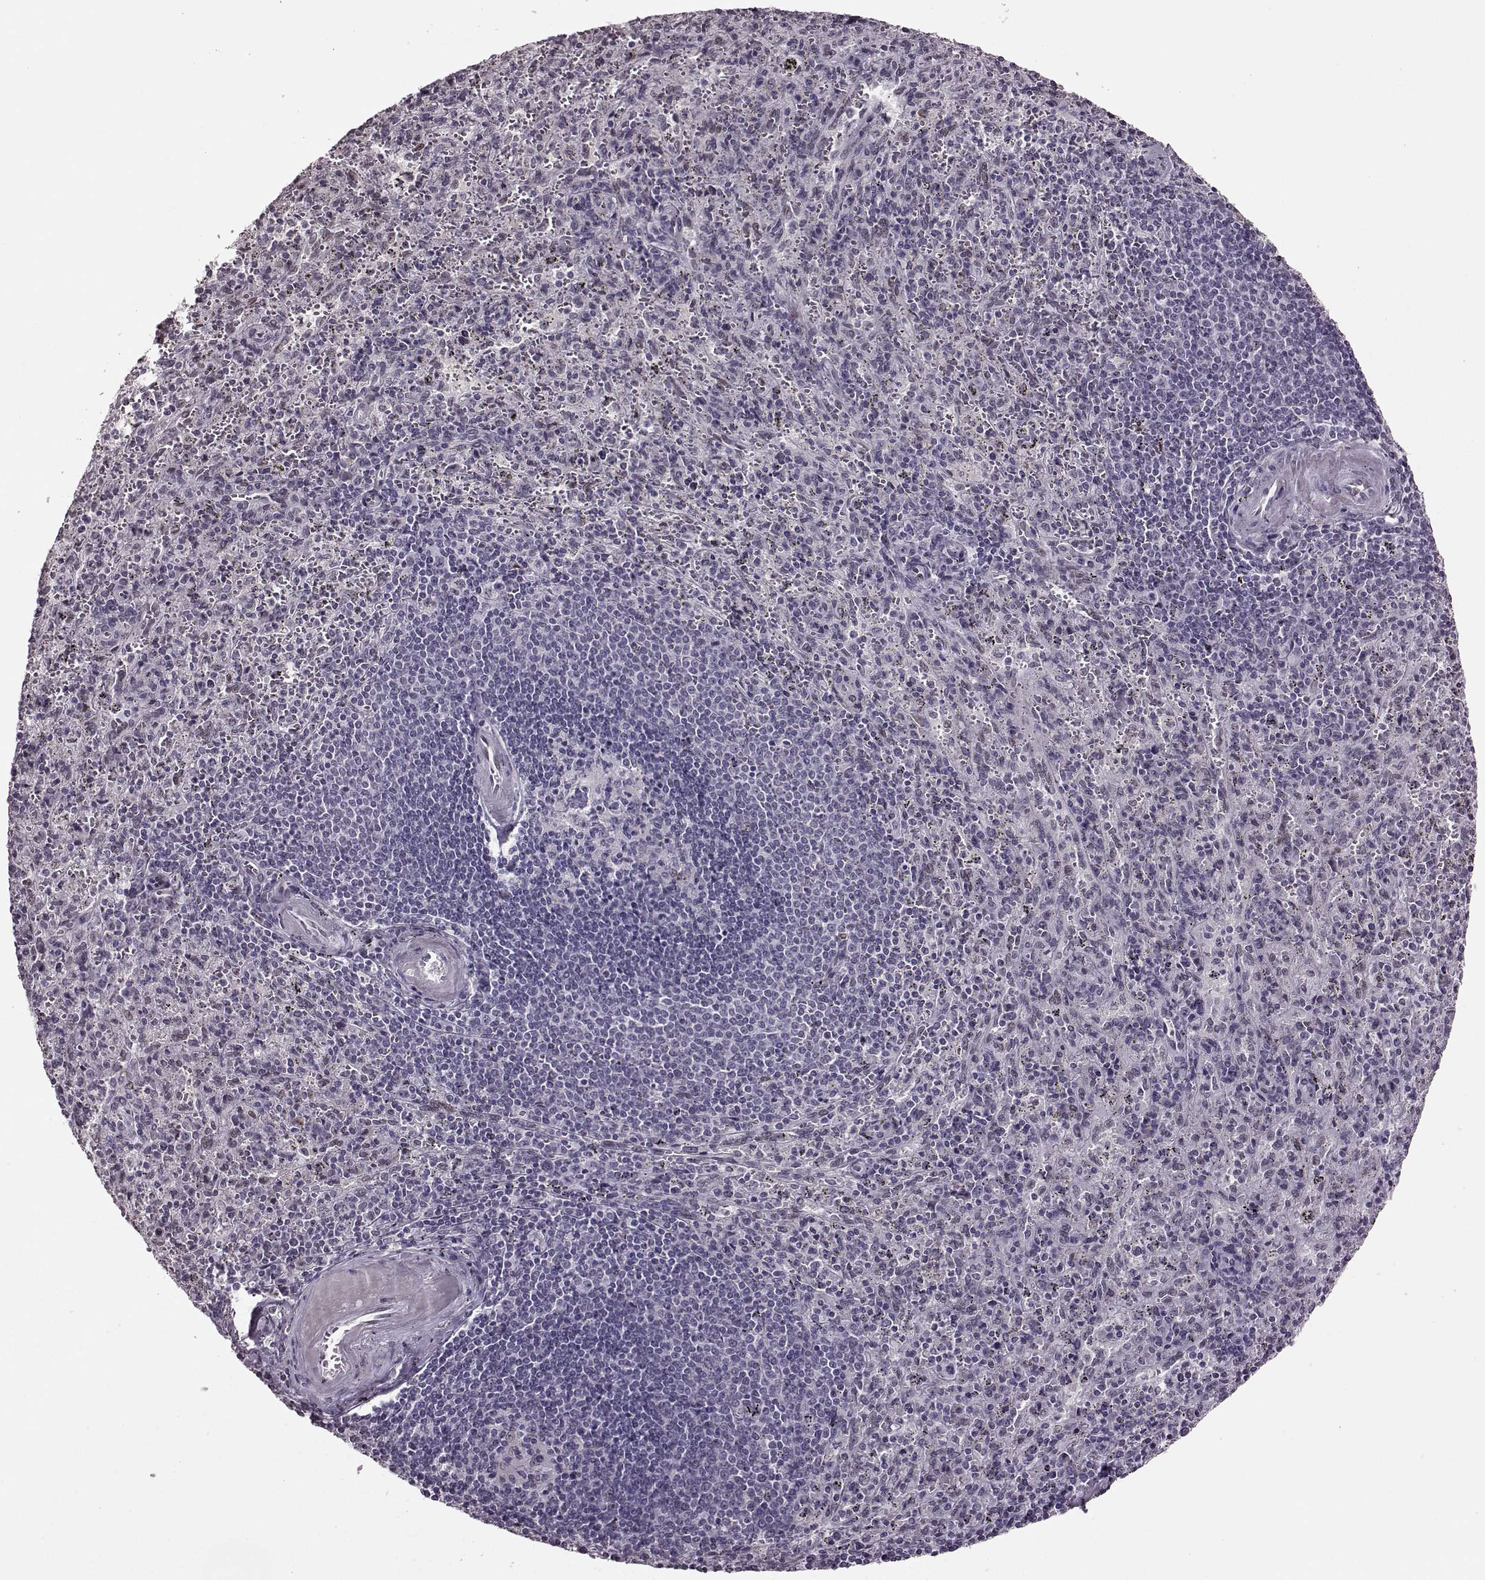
{"staining": {"intensity": "negative", "quantity": "none", "location": "none"}, "tissue": "spleen", "cell_type": "Cells in red pulp", "image_type": "normal", "snomed": [{"axis": "morphology", "description": "Normal tissue, NOS"}, {"axis": "topography", "description": "Spleen"}], "caption": "IHC photomicrograph of normal spleen: spleen stained with DAB (3,3'-diaminobenzidine) displays no significant protein expression in cells in red pulp.", "gene": "STX1A", "patient": {"sex": "male", "age": 57}}